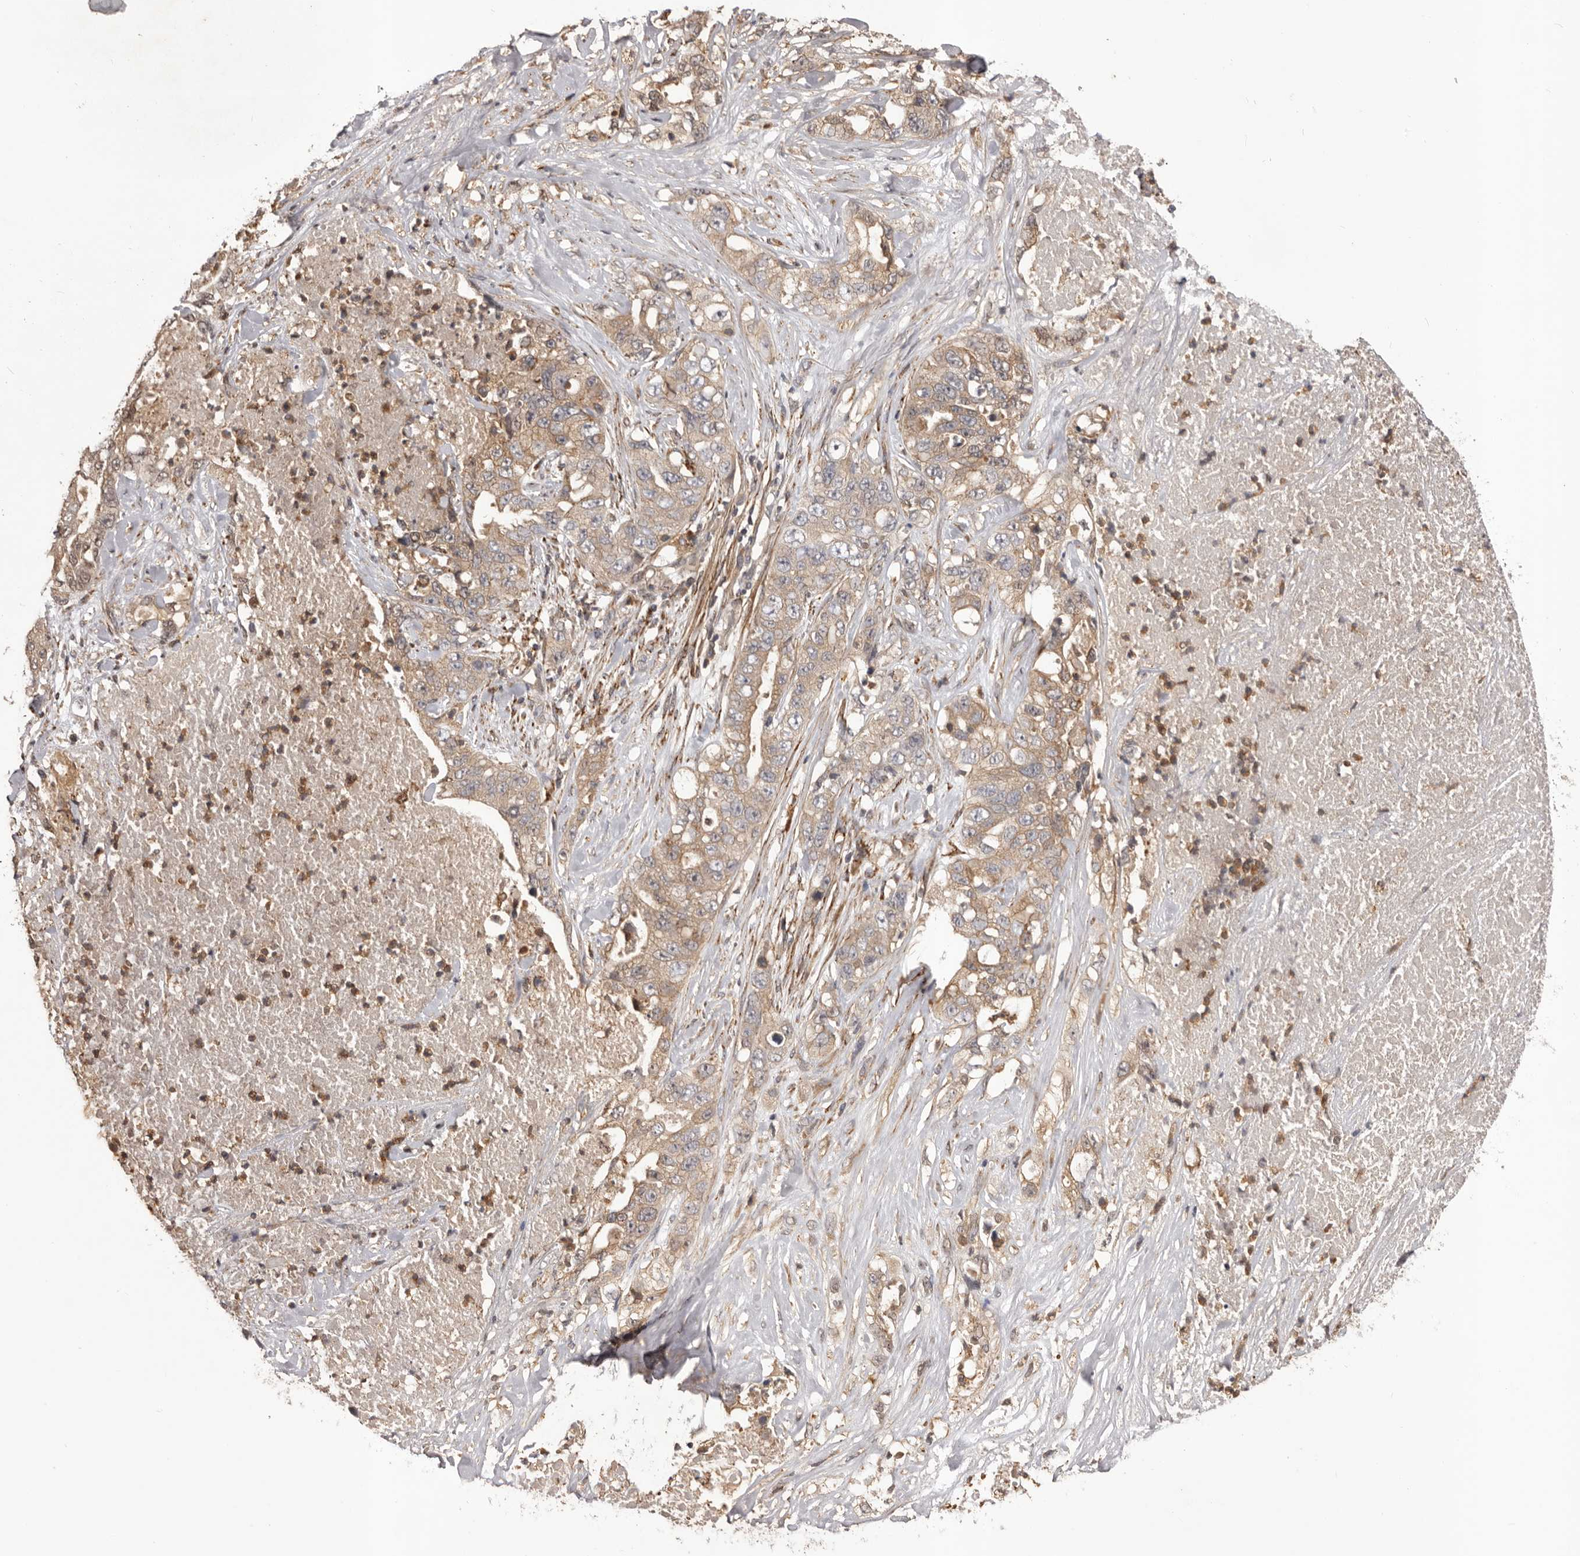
{"staining": {"intensity": "weak", "quantity": "25%-75%", "location": "cytoplasmic/membranous"}, "tissue": "lung cancer", "cell_type": "Tumor cells", "image_type": "cancer", "snomed": [{"axis": "morphology", "description": "Adenocarcinoma, NOS"}, {"axis": "topography", "description": "Lung"}], "caption": "Lung cancer was stained to show a protein in brown. There is low levels of weak cytoplasmic/membranous staining in approximately 25%-75% of tumor cells. The staining was performed using DAB to visualize the protein expression in brown, while the nuclei were stained in blue with hematoxylin (Magnification: 20x).", "gene": "GLIPR2", "patient": {"sex": "female", "age": 51}}